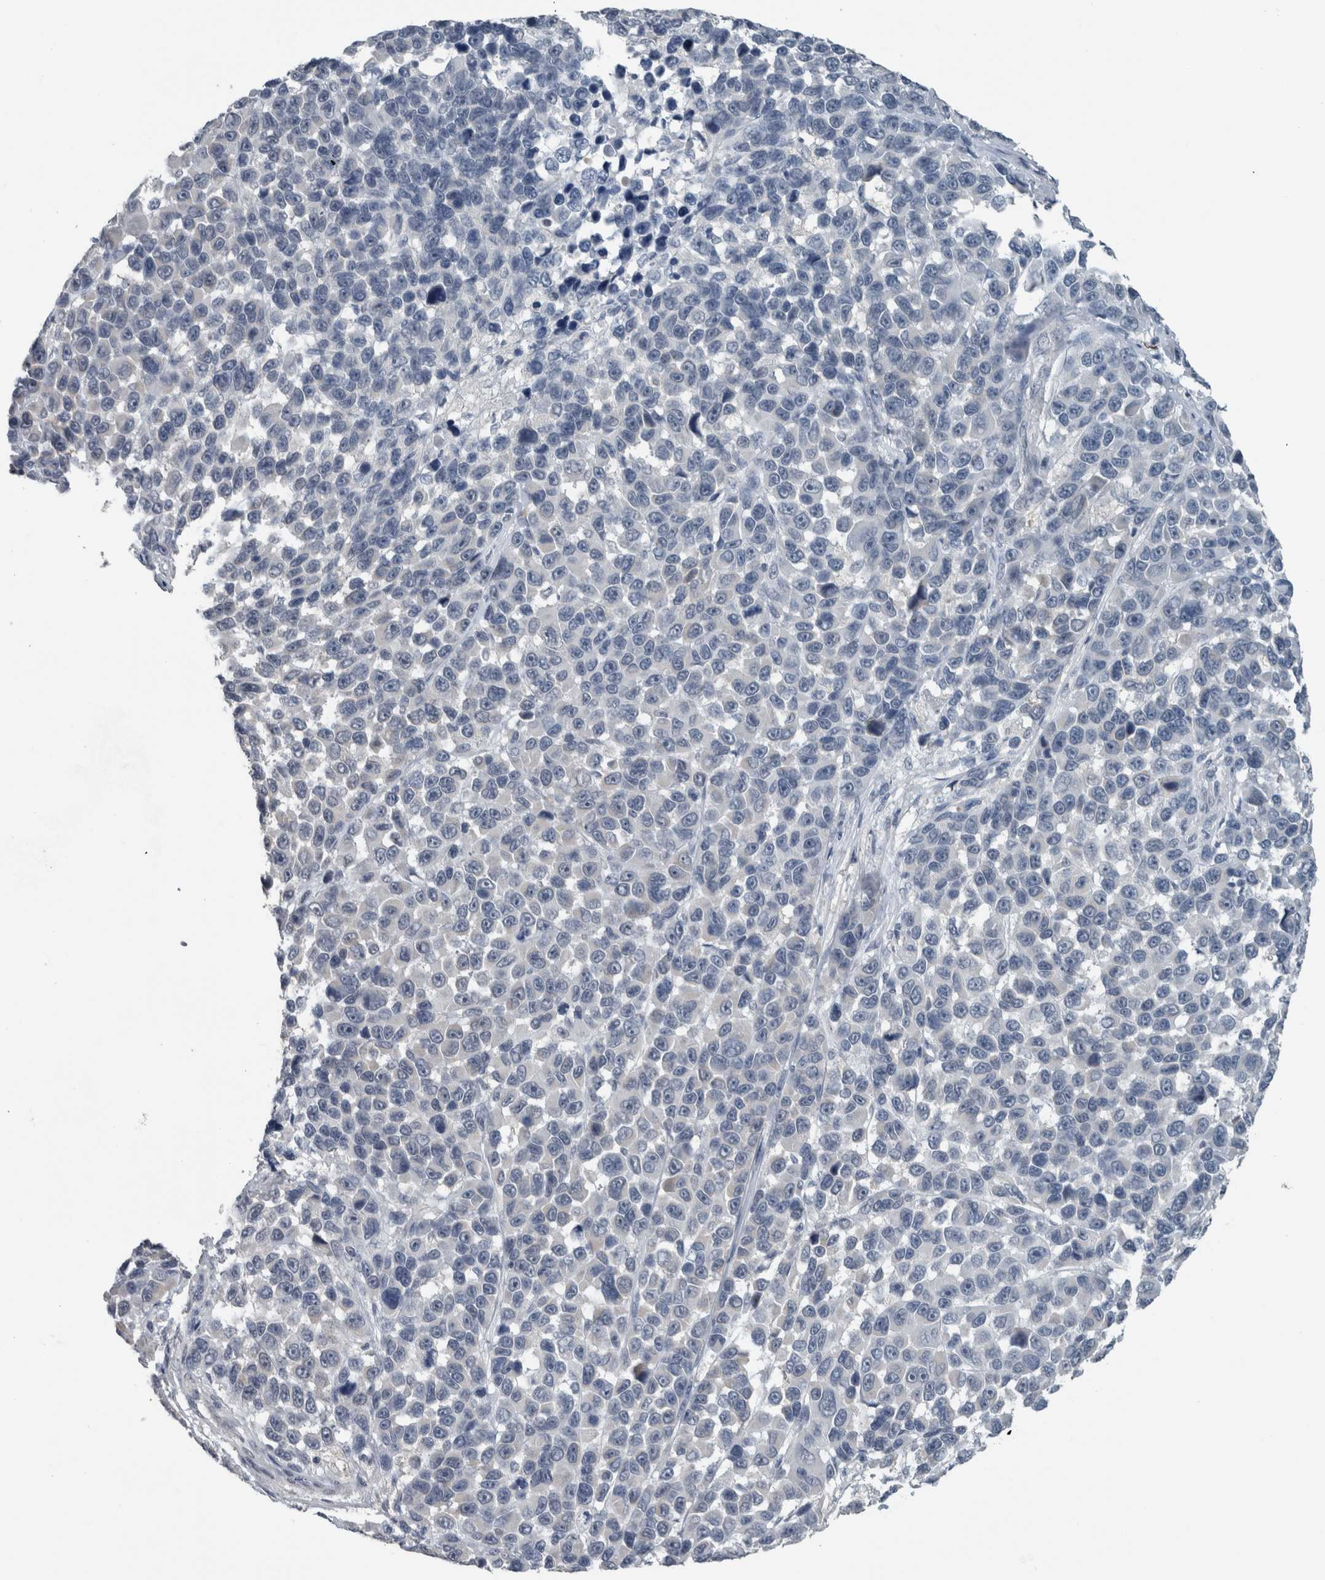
{"staining": {"intensity": "negative", "quantity": "none", "location": "none"}, "tissue": "melanoma", "cell_type": "Tumor cells", "image_type": "cancer", "snomed": [{"axis": "morphology", "description": "Malignant melanoma, NOS"}, {"axis": "topography", "description": "Skin"}], "caption": "Immunohistochemistry image of human malignant melanoma stained for a protein (brown), which shows no positivity in tumor cells. The staining was performed using DAB (3,3'-diaminobenzidine) to visualize the protein expression in brown, while the nuclei were stained in blue with hematoxylin (Magnification: 20x).", "gene": "ACSF2", "patient": {"sex": "male", "age": 53}}